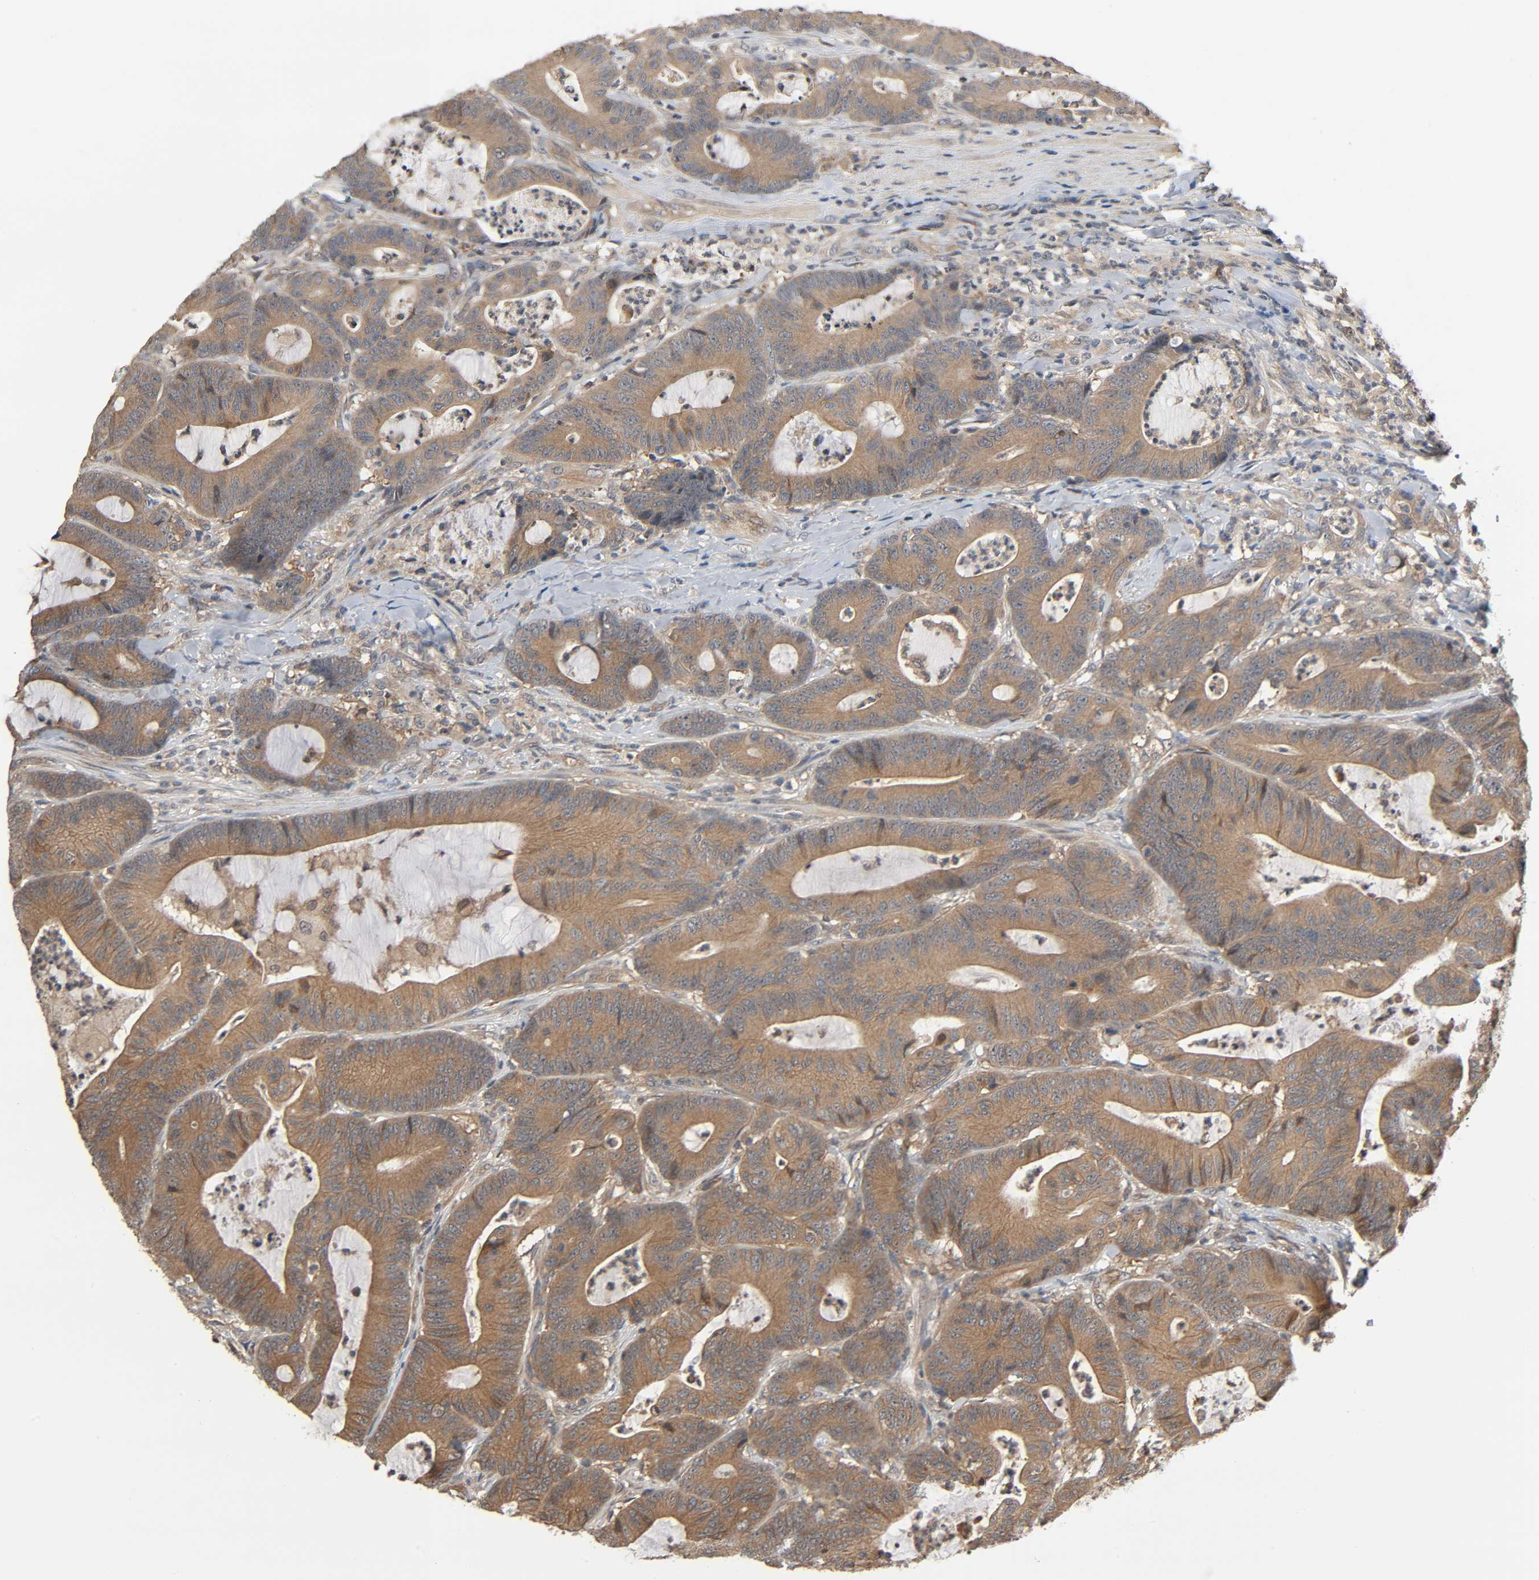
{"staining": {"intensity": "moderate", "quantity": ">75%", "location": "cytoplasmic/membranous"}, "tissue": "colorectal cancer", "cell_type": "Tumor cells", "image_type": "cancer", "snomed": [{"axis": "morphology", "description": "Adenocarcinoma, NOS"}, {"axis": "topography", "description": "Colon"}], "caption": "Colorectal adenocarcinoma tissue shows moderate cytoplasmic/membranous staining in approximately >75% of tumor cells", "gene": "PPP2R1B", "patient": {"sex": "female", "age": 84}}